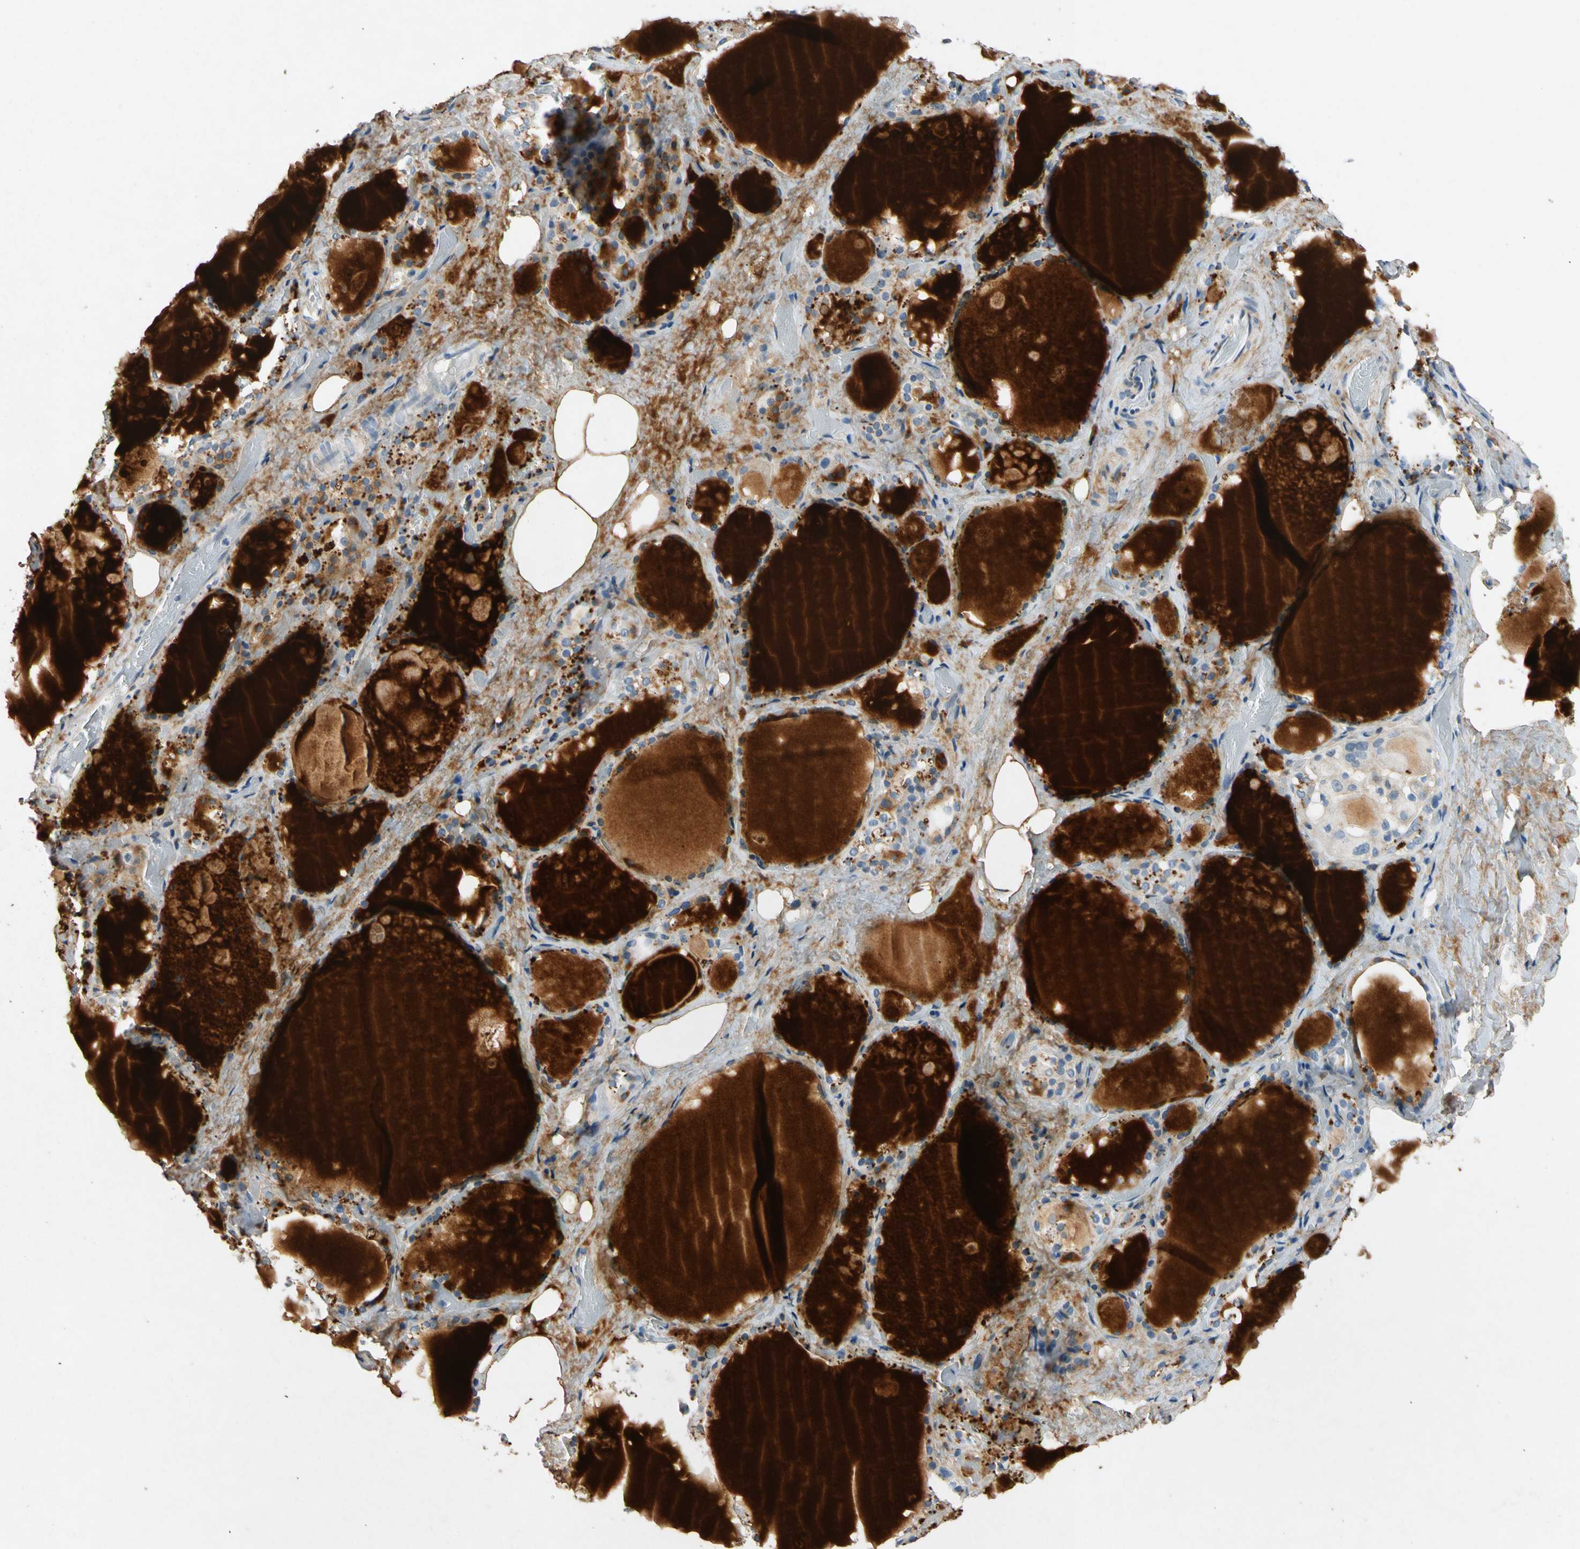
{"staining": {"intensity": "weak", "quantity": ">75%", "location": "cytoplasmic/membranous"}, "tissue": "thyroid gland", "cell_type": "Glandular cells", "image_type": "normal", "snomed": [{"axis": "morphology", "description": "Normal tissue, NOS"}, {"axis": "topography", "description": "Thyroid gland"}], "caption": "Immunohistochemistry (IHC) photomicrograph of benign thyroid gland: thyroid gland stained using IHC demonstrates low levels of weak protein expression localized specifically in the cytoplasmic/membranous of glandular cells, appearing as a cytoplasmic/membranous brown color.", "gene": "GASK1B", "patient": {"sex": "male", "age": 61}}